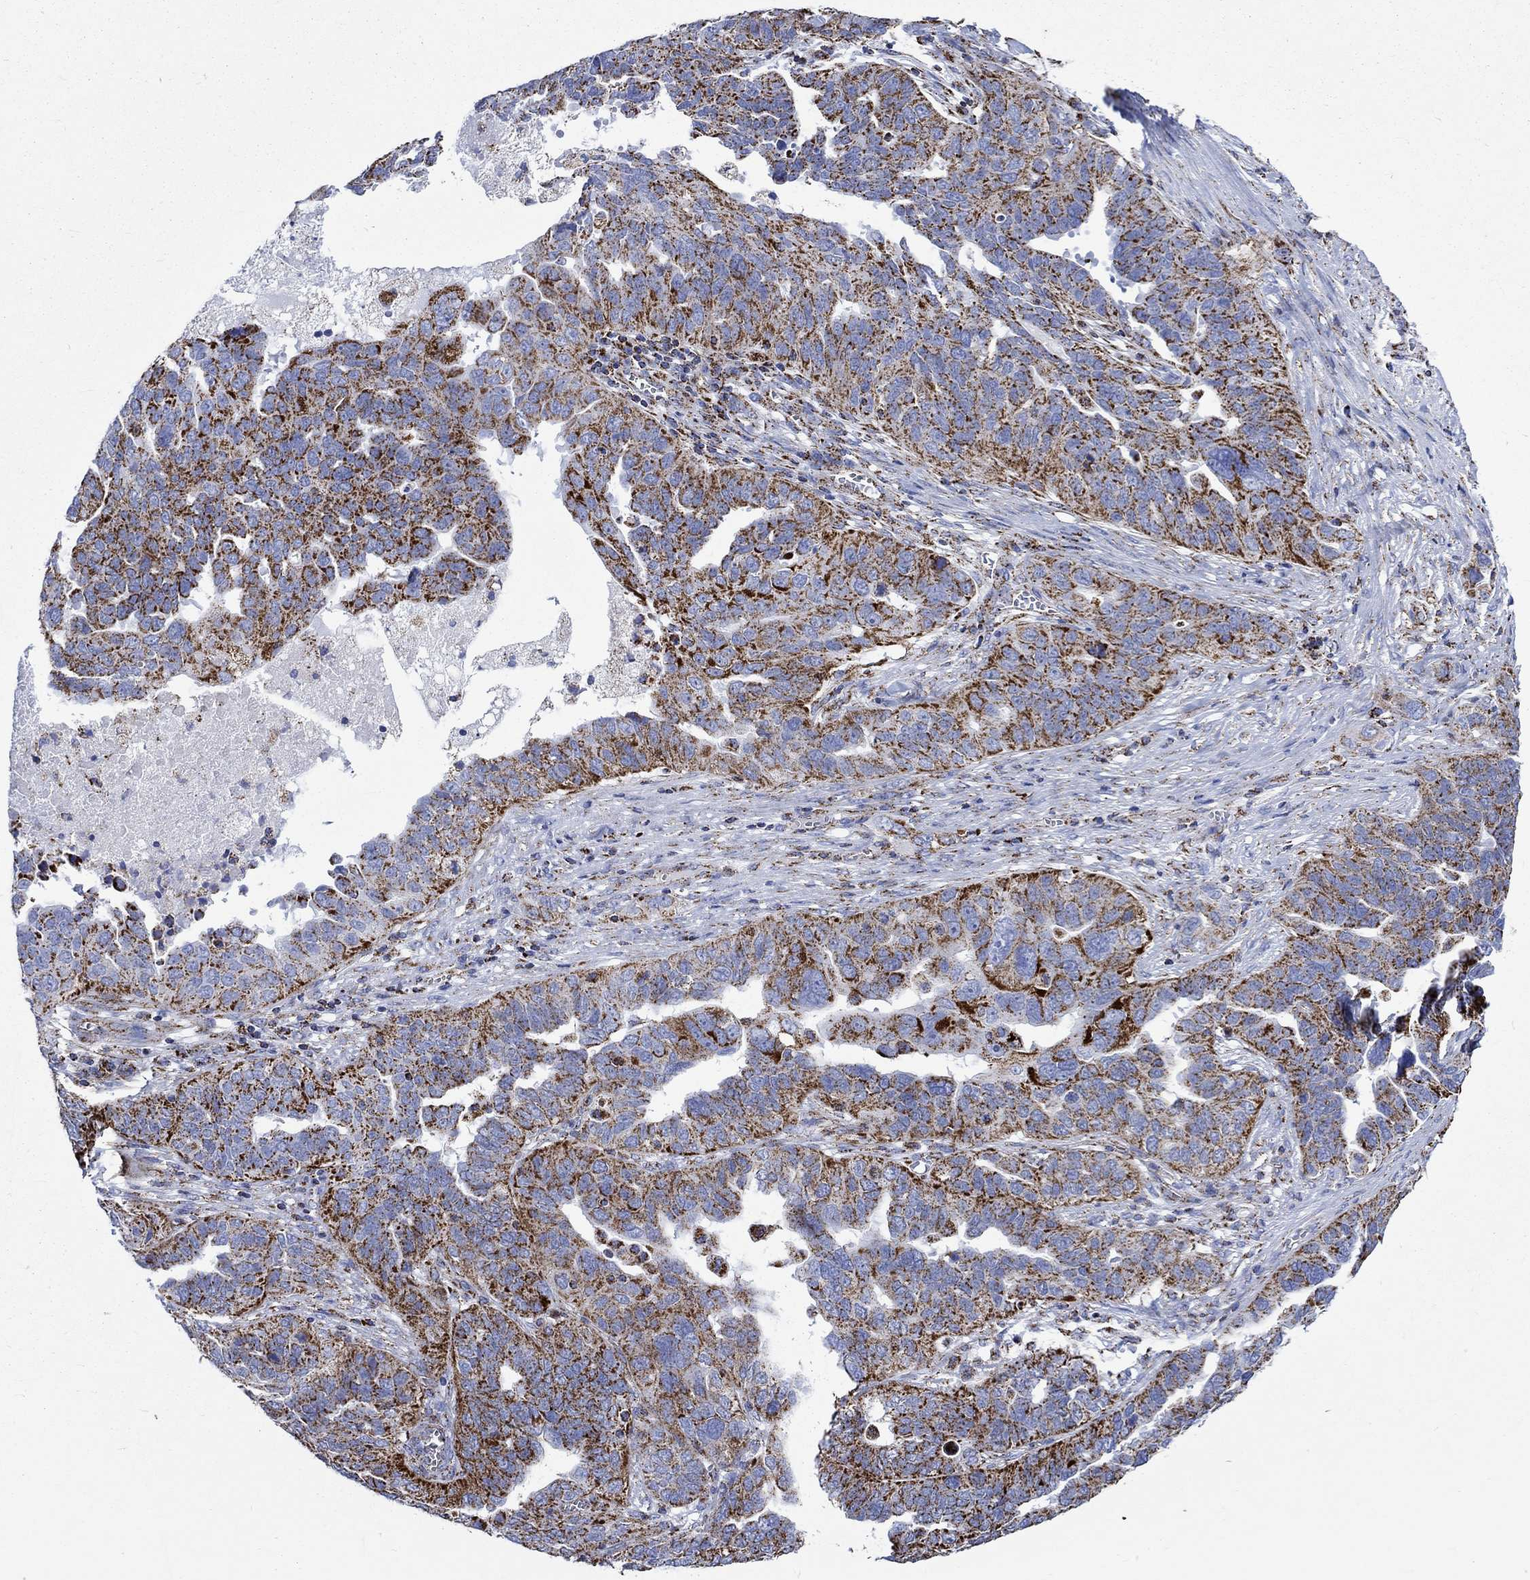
{"staining": {"intensity": "strong", "quantity": ">75%", "location": "cytoplasmic/membranous"}, "tissue": "ovarian cancer", "cell_type": "Tumor cells", "image_type": "cancer", "snomed": [{"axis": "morphology", "description": "Carcinoma, endometroid"}, {"axis": "topography", "description": "Soft tissue"}, {"axis": "topography", "description": "Ovary"}], "caption": "Protein positivity by IHC reveals strong cytoplasmic/membranous expression in about >75% of tumor cells in ovarian cancer.", "gene": "RCE1", "patient": {"sex": "female", "age": 52}}